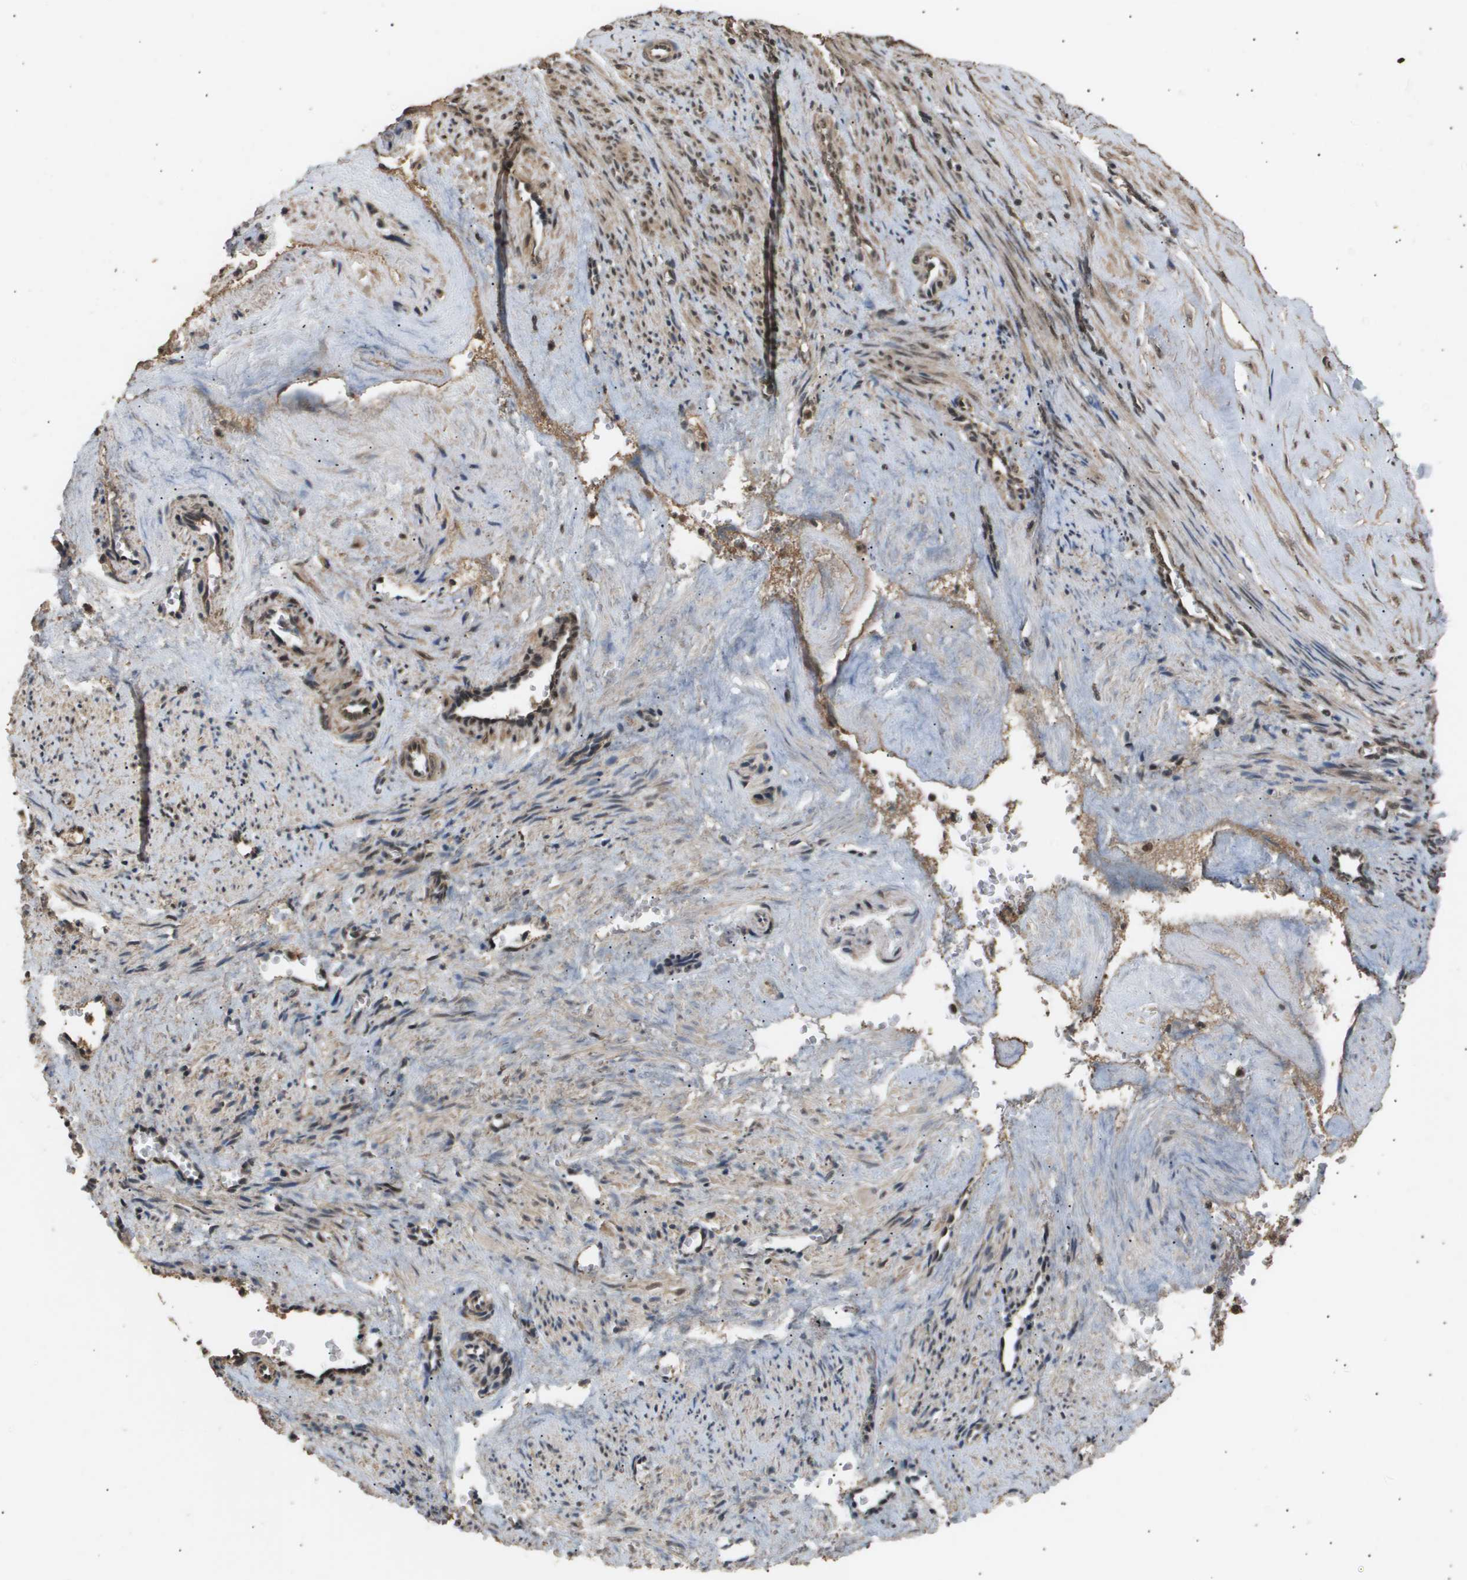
{"staining": {"intensity": "moderate", "quantity": ">75%", "location": "cytoplasmic/membranous,nuclear"}, "tissue": "smooth muscle", "cell_type": "Smooth muscle cells", "image_type": "normal", "snomed": [{"axis": "morphology", "description": "Normal tissue, NOS"}, {"axis": "topography", "description": "Endometrium"}], "caption": "The immunohistochemical stain shows moderate cytoplasmic/membranous,nuclear positivity in smooth muscle cells of unremarkable smooth muscle.", "gene": "ING1", "patient": {"sex": "female", "age": 33}}